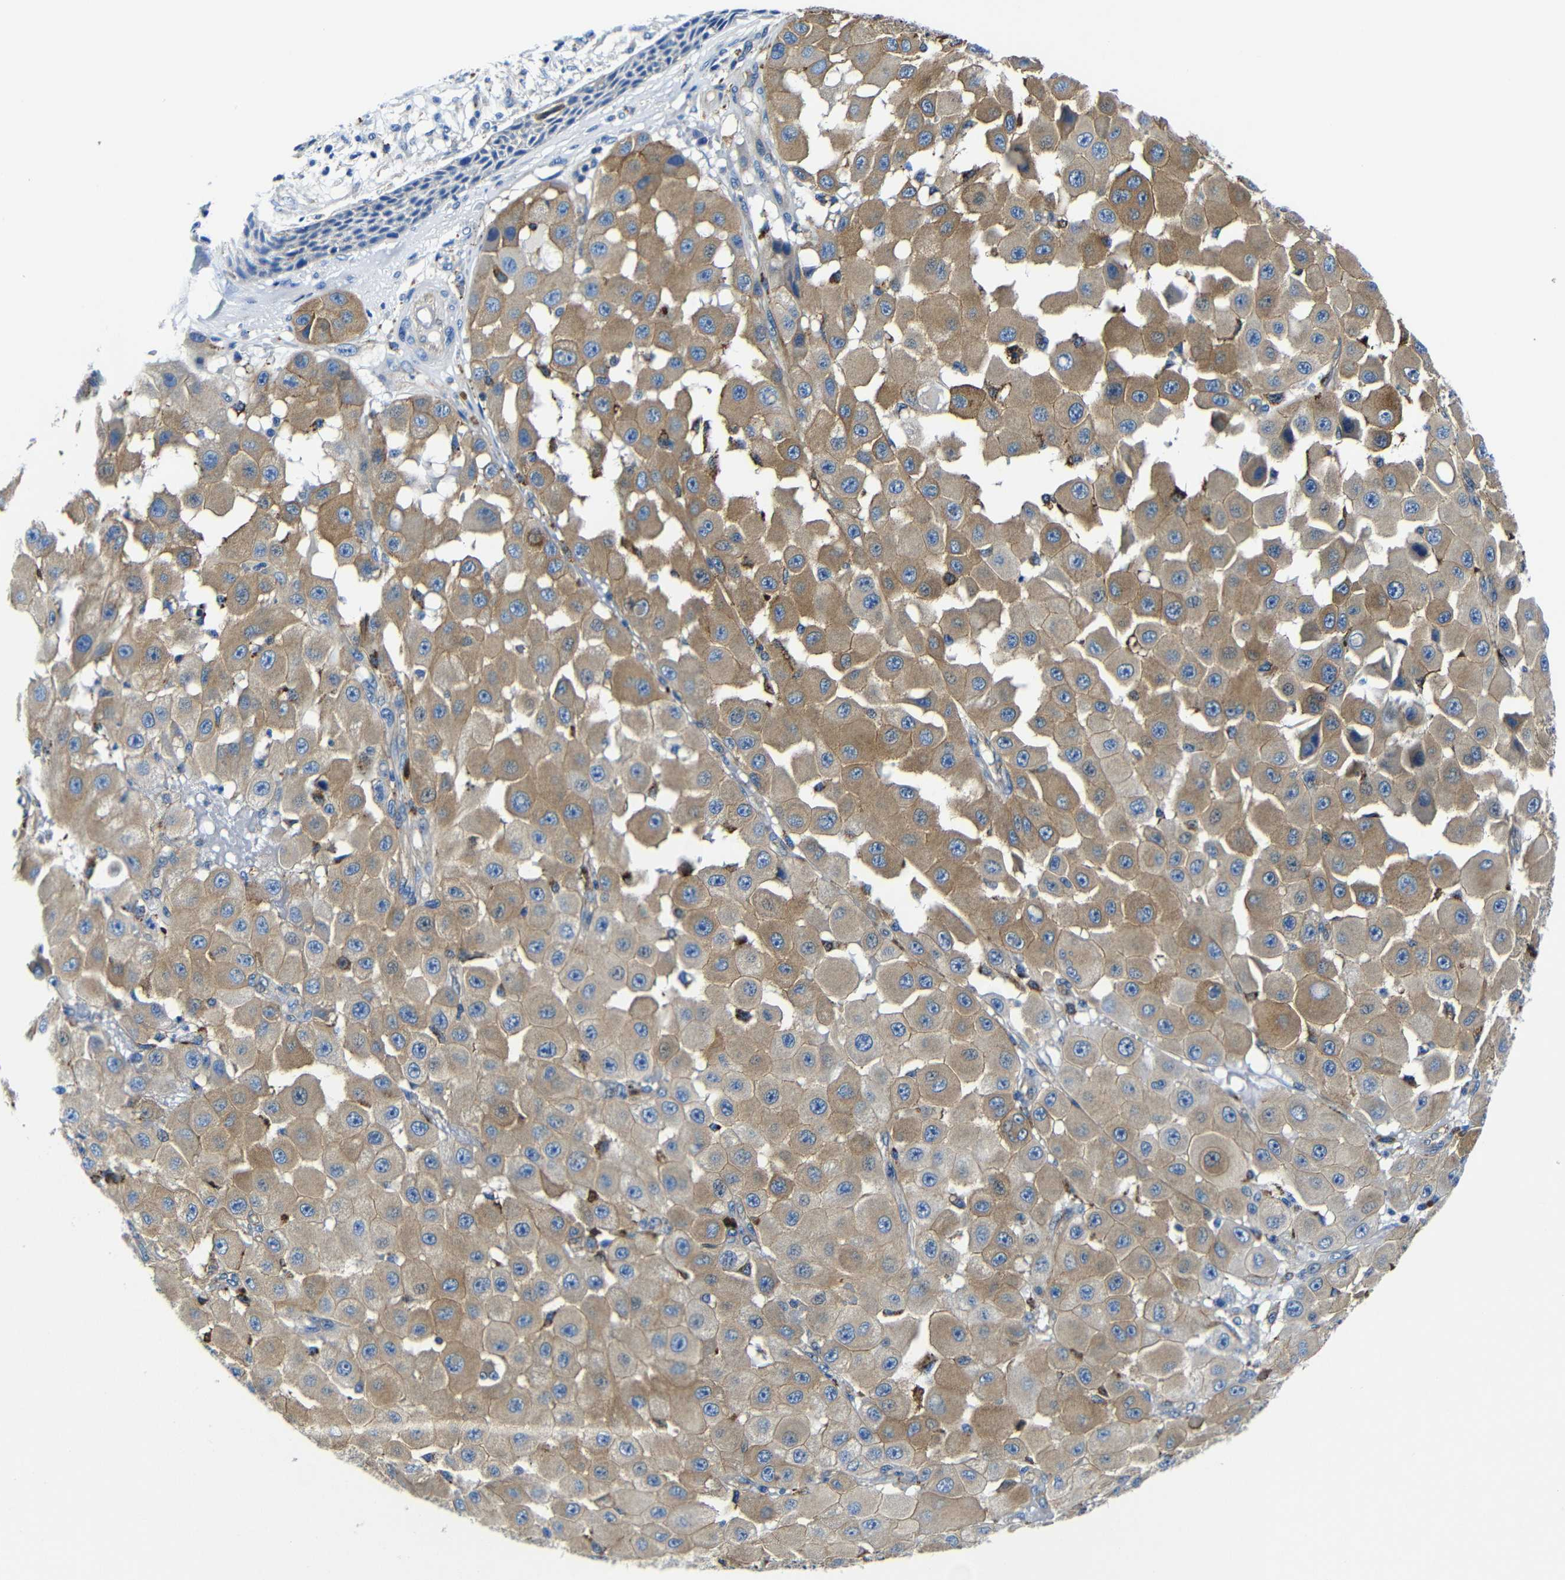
{"staining": {"intensity": "moderate", "quantity": ">75%", "location": "cytoplasmic/membranous"}, "tissue": "melanoma", "cell_type": "Tumor cells", "image_type": "cancer", "snomed": [{"axis": "morphology", "description": "Malignant melanoma, NOS"}, {"axis": "topography", "description": "Skin"}], "caption": "Protein staining demonstrates moderate cytoplasmic/membranous positivity in approximately >75% of tumor cells in melanoma.", "gene": "GIMAP2", "patient": {"sex": "female", "age": 81}}